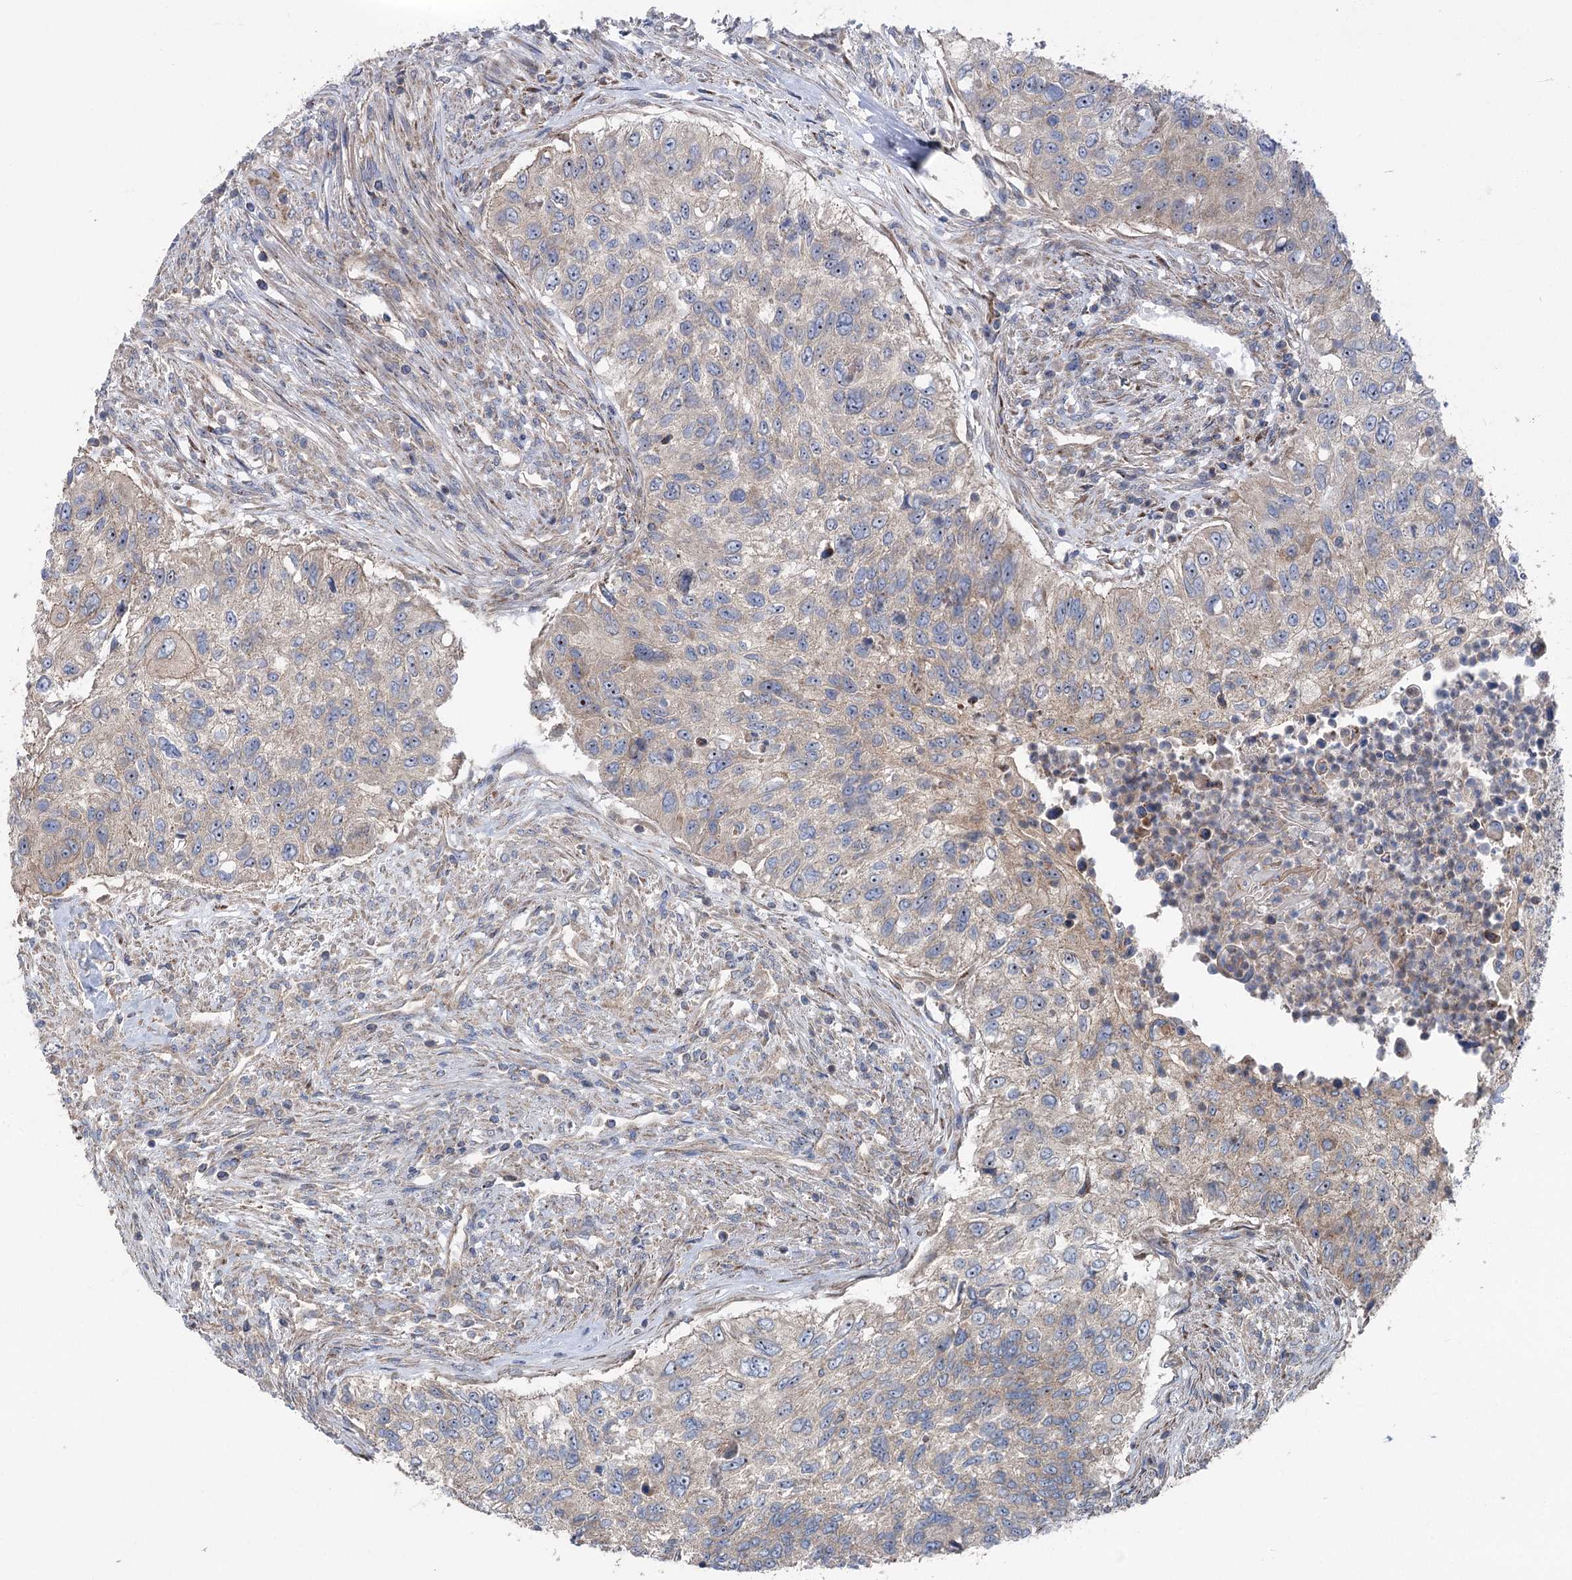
{"staining": {"intensity": "weak", "quantity": "25%-75%", "location": "cytoplasmic/membranous"}, "tissue": "urothelial cancer", "cell_type": "Tumor cells", "image_type": "cancer", "snomed": [{"axis": "morphology", "description": "Urothelial carcinoma, High grade"}, {"axis": "topography", "description": "Urinary bladder"}], "caption": "Tumor cells demonstrate weak cytoplasmic/membranous expression in approximately 25%-75% of cells in high-grade urothelial carcinoma.", "gene": "MARK2", "patient": {"sex": "female", "age": 60}}